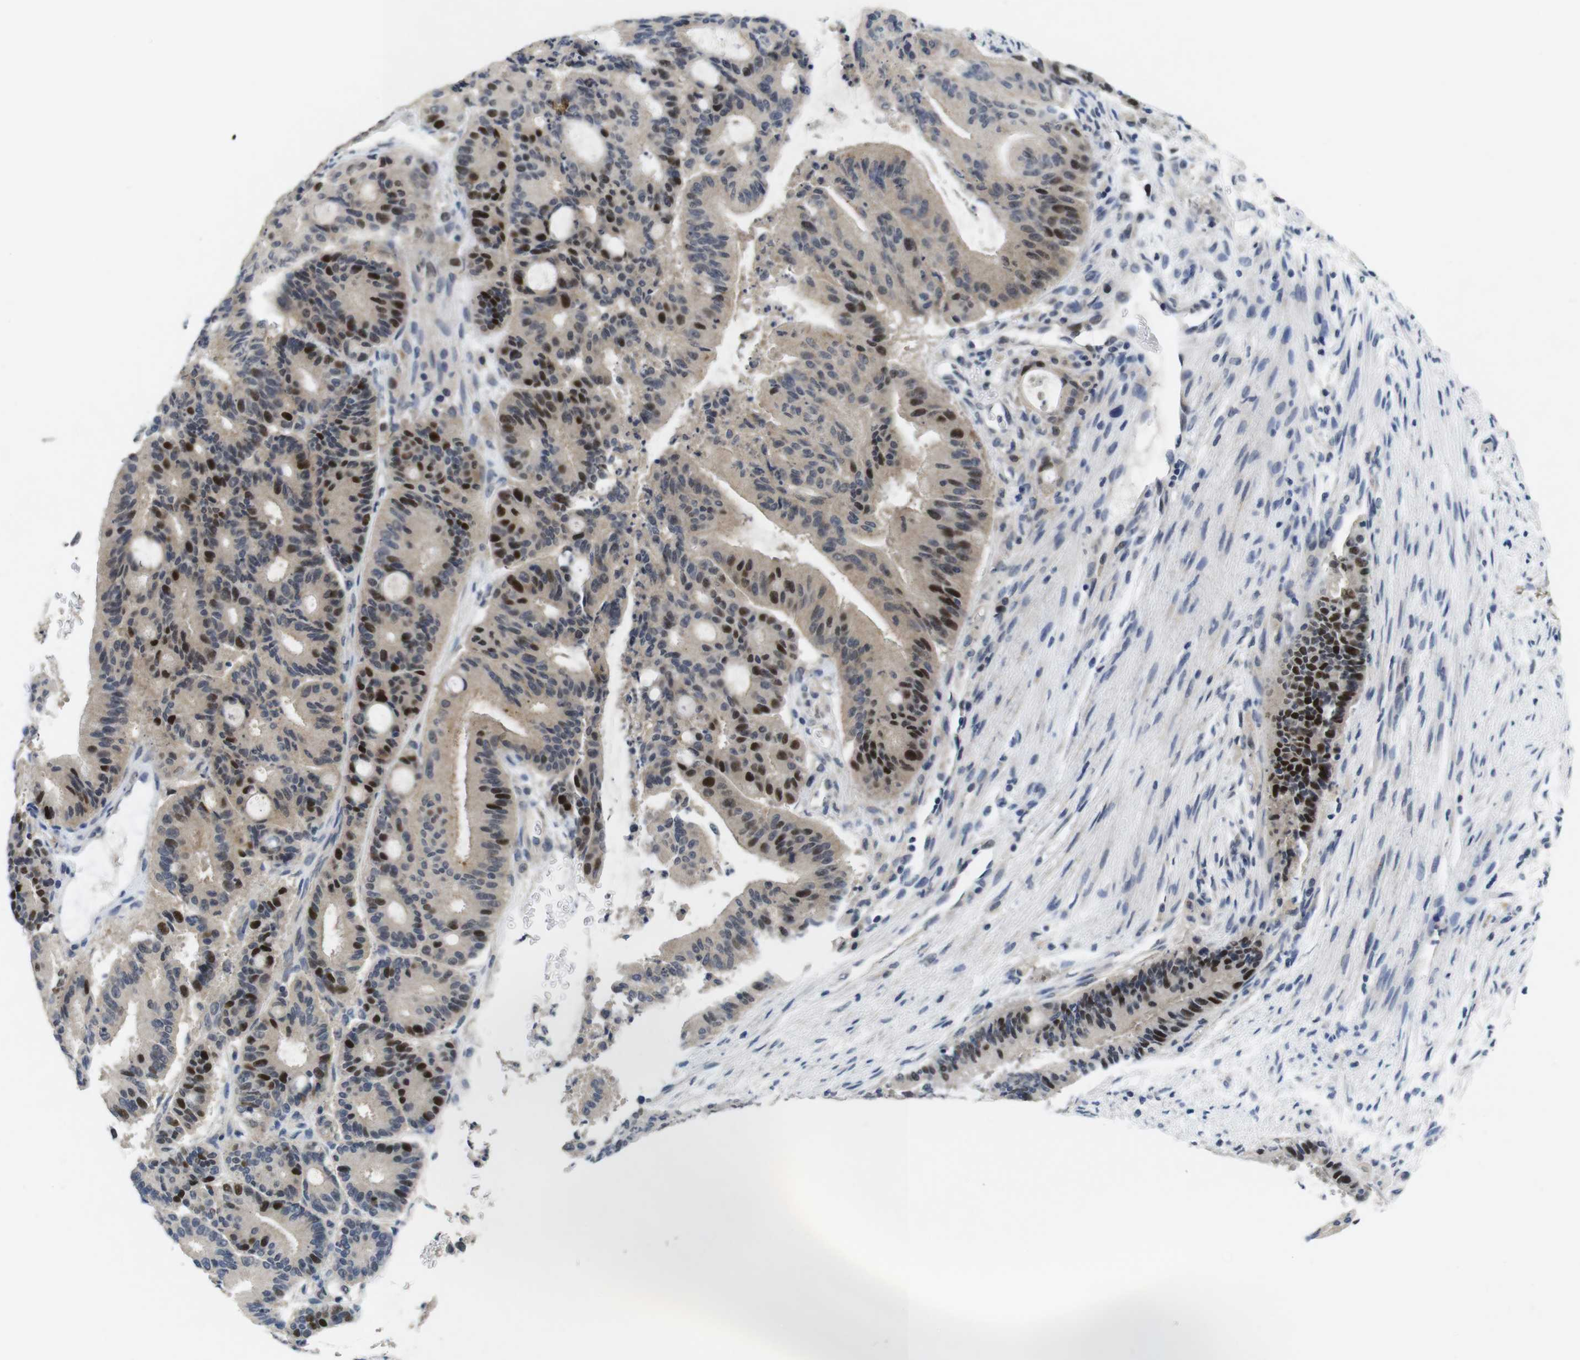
{"staining": {"intensity": "strong", "quantity": "25%-75%", "location": "nuclear"}, "tissue": "liver cancer", "cell_type": "Tumor cells", "image_type": "cancer", "snomed": [{"axis": "morphology", "description": "Cholangiocarcinoma"}, {"axis": "topography", "description": "Liver"}], "caption": "Approximately 25%-75% of tumor cells in liver cholangiocarcinoma show strong nuclear protein positivity as visualized by brown immunohistochemical staining.", "gene": "SKP2", "patient": {"sex": "female", "age": 73}}